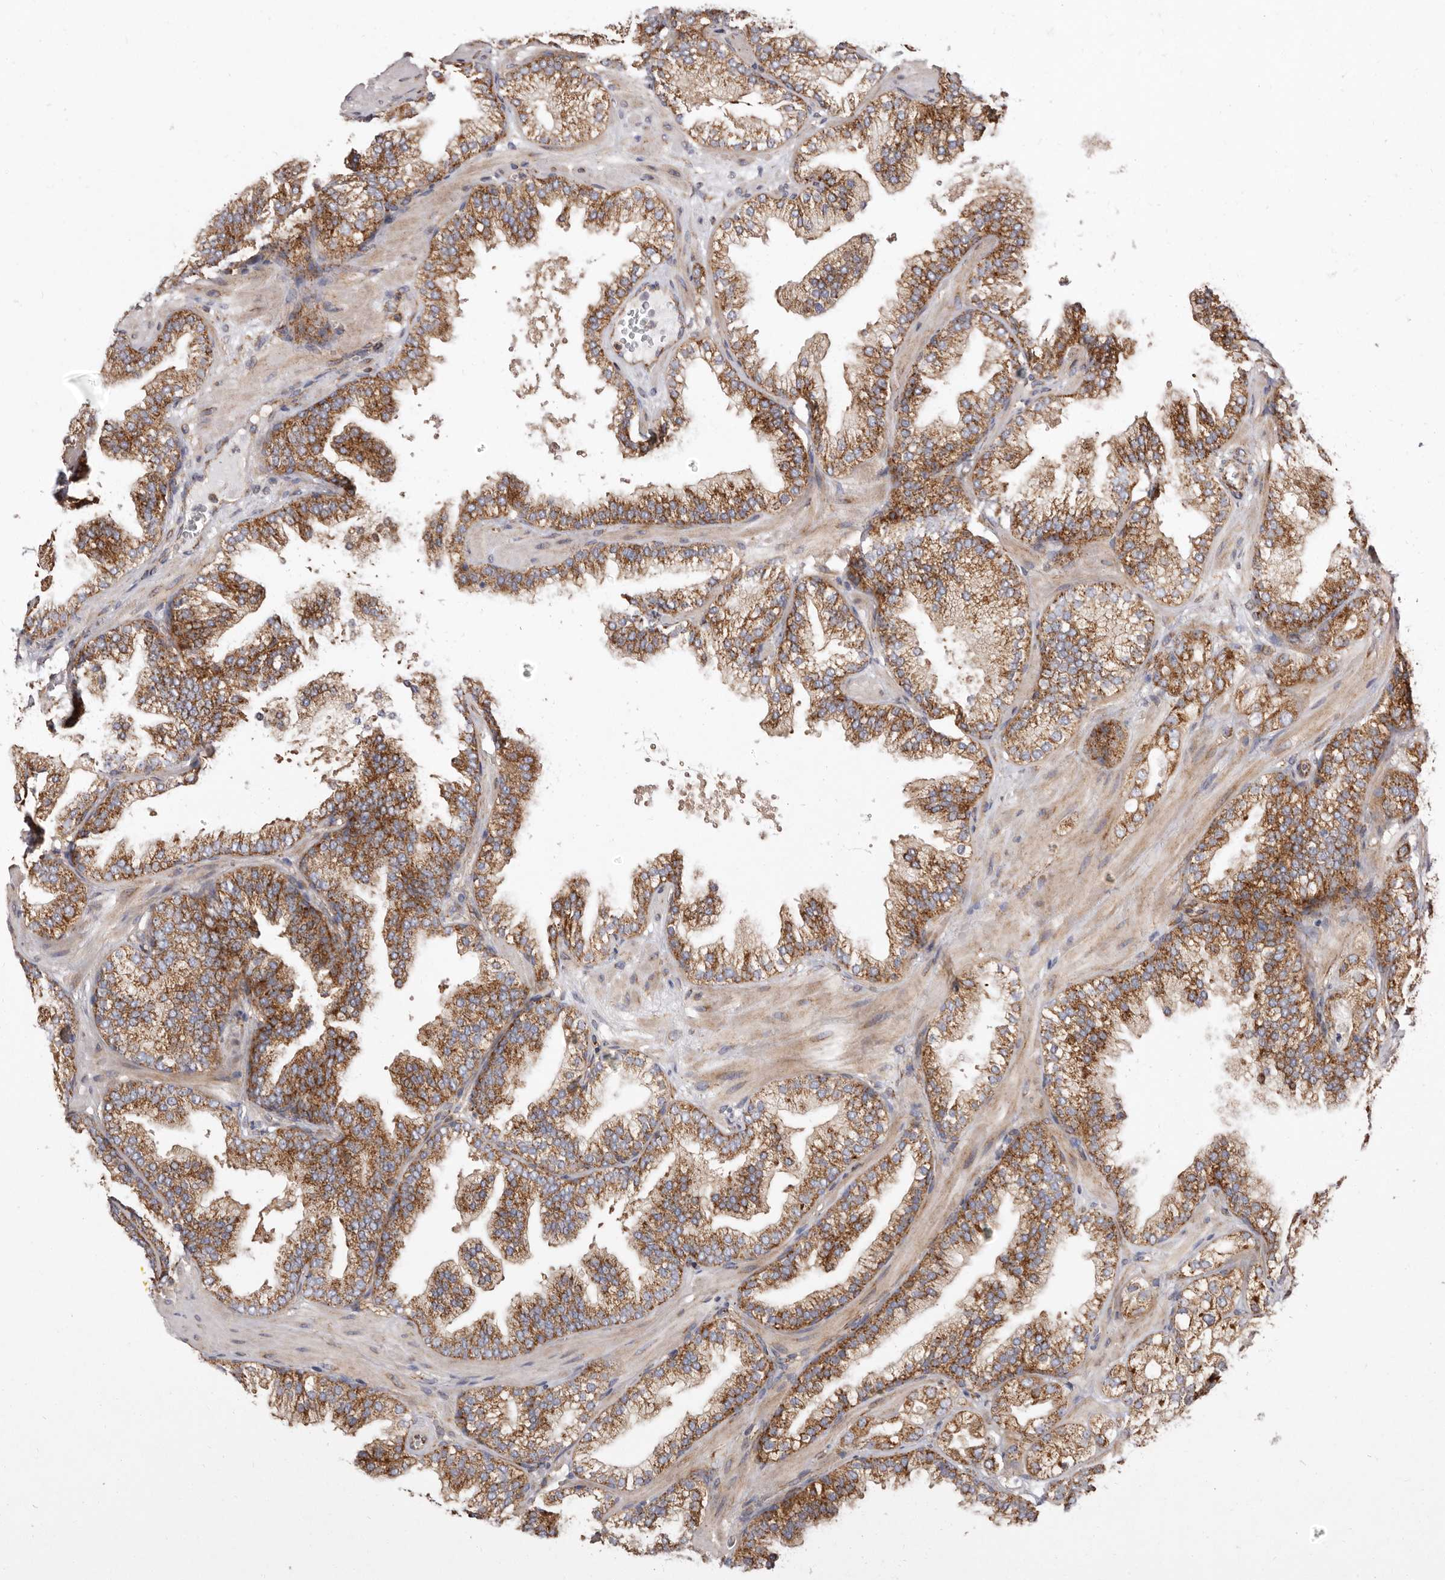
{"staining": {"intensity": "moderate", "quantity": ">75%", "location": "cytoplasmic/membranous"}, "tissue": "prostate cancer", "cell_type": "Tumor cells", "image_type": "cancer", "snomed": [{"axis": "morphology", "description": "Adenocarcinoma, High grade"}, {"axis": "topography", "description": "Prostate"}], "caption": "High-power microscopy captured an immunohistochemistry (IHC) image of prostate cancer (adenocarcinoma (high-grade)), revealing moderate cytoplasmic/membranous staining in approximately >75% of tumor cells.", "gene": "COQ8B", "patient": {"sex": "male", "age": 58}}